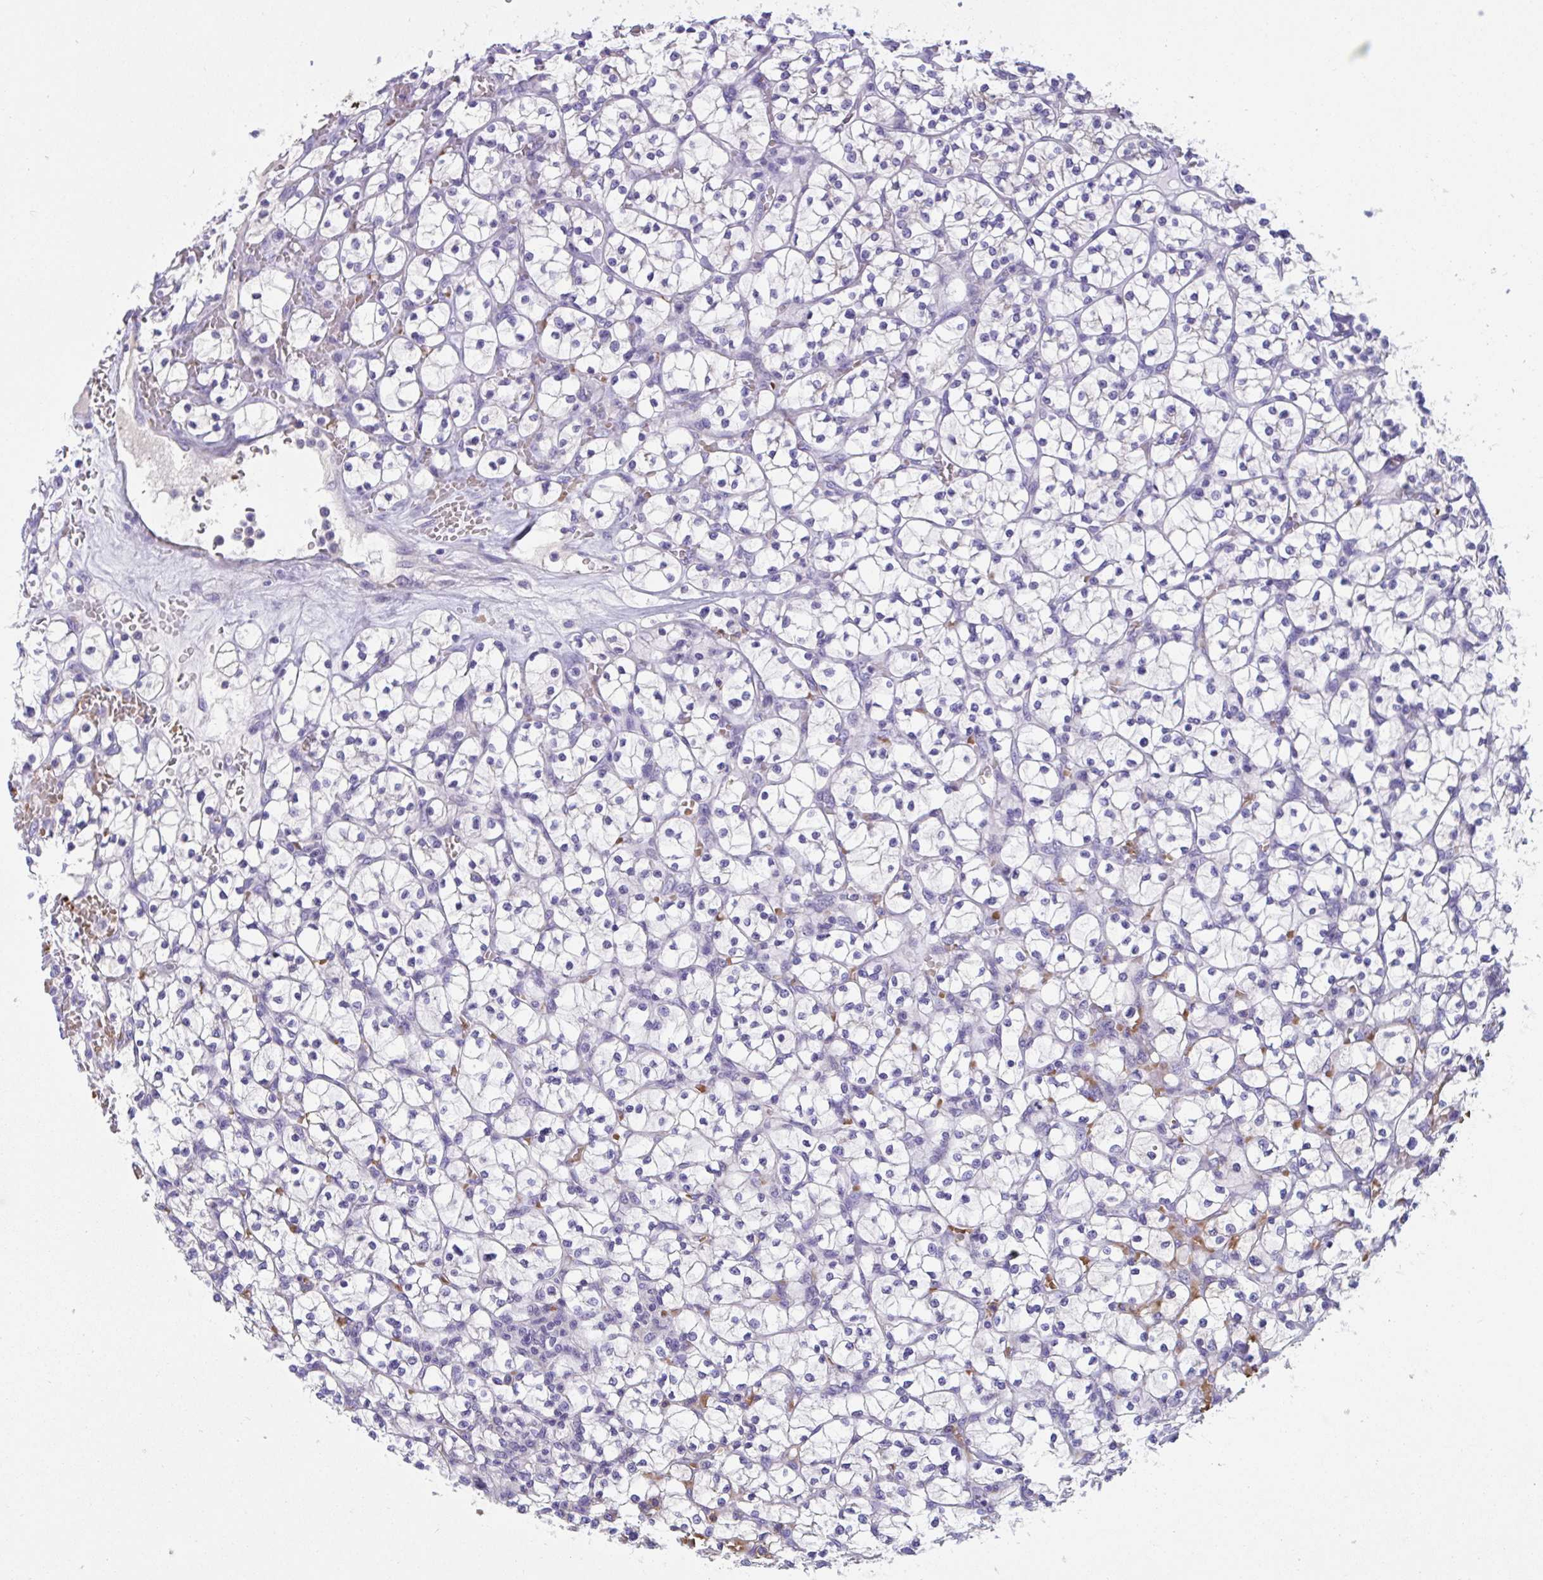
{"staining": {"intensity": "weak", "quantity": "<25%", "location": "cytoplasmic/membranous"}, "tissue": "renal cancer", "cell_type": "Tumor cells", "image_type": "cancer", "snomed": [{"axis": "morphology", "description": "Adenocarcinoma, NOS"}, {"axis": "topography", "description": "Kidney"}], "caption": "IHC of human adenocarcinoma (renal) exhibits no positivity in tumor cells. (Stains: DAB (3,3'-diaminobenzidine) immunohistochemistry with hematoxylin counter stain, Microscopy: brightfield microscopy at high magnification).", "gene": "TTC30B", "patient": {"sex": "female", "age": 64}}